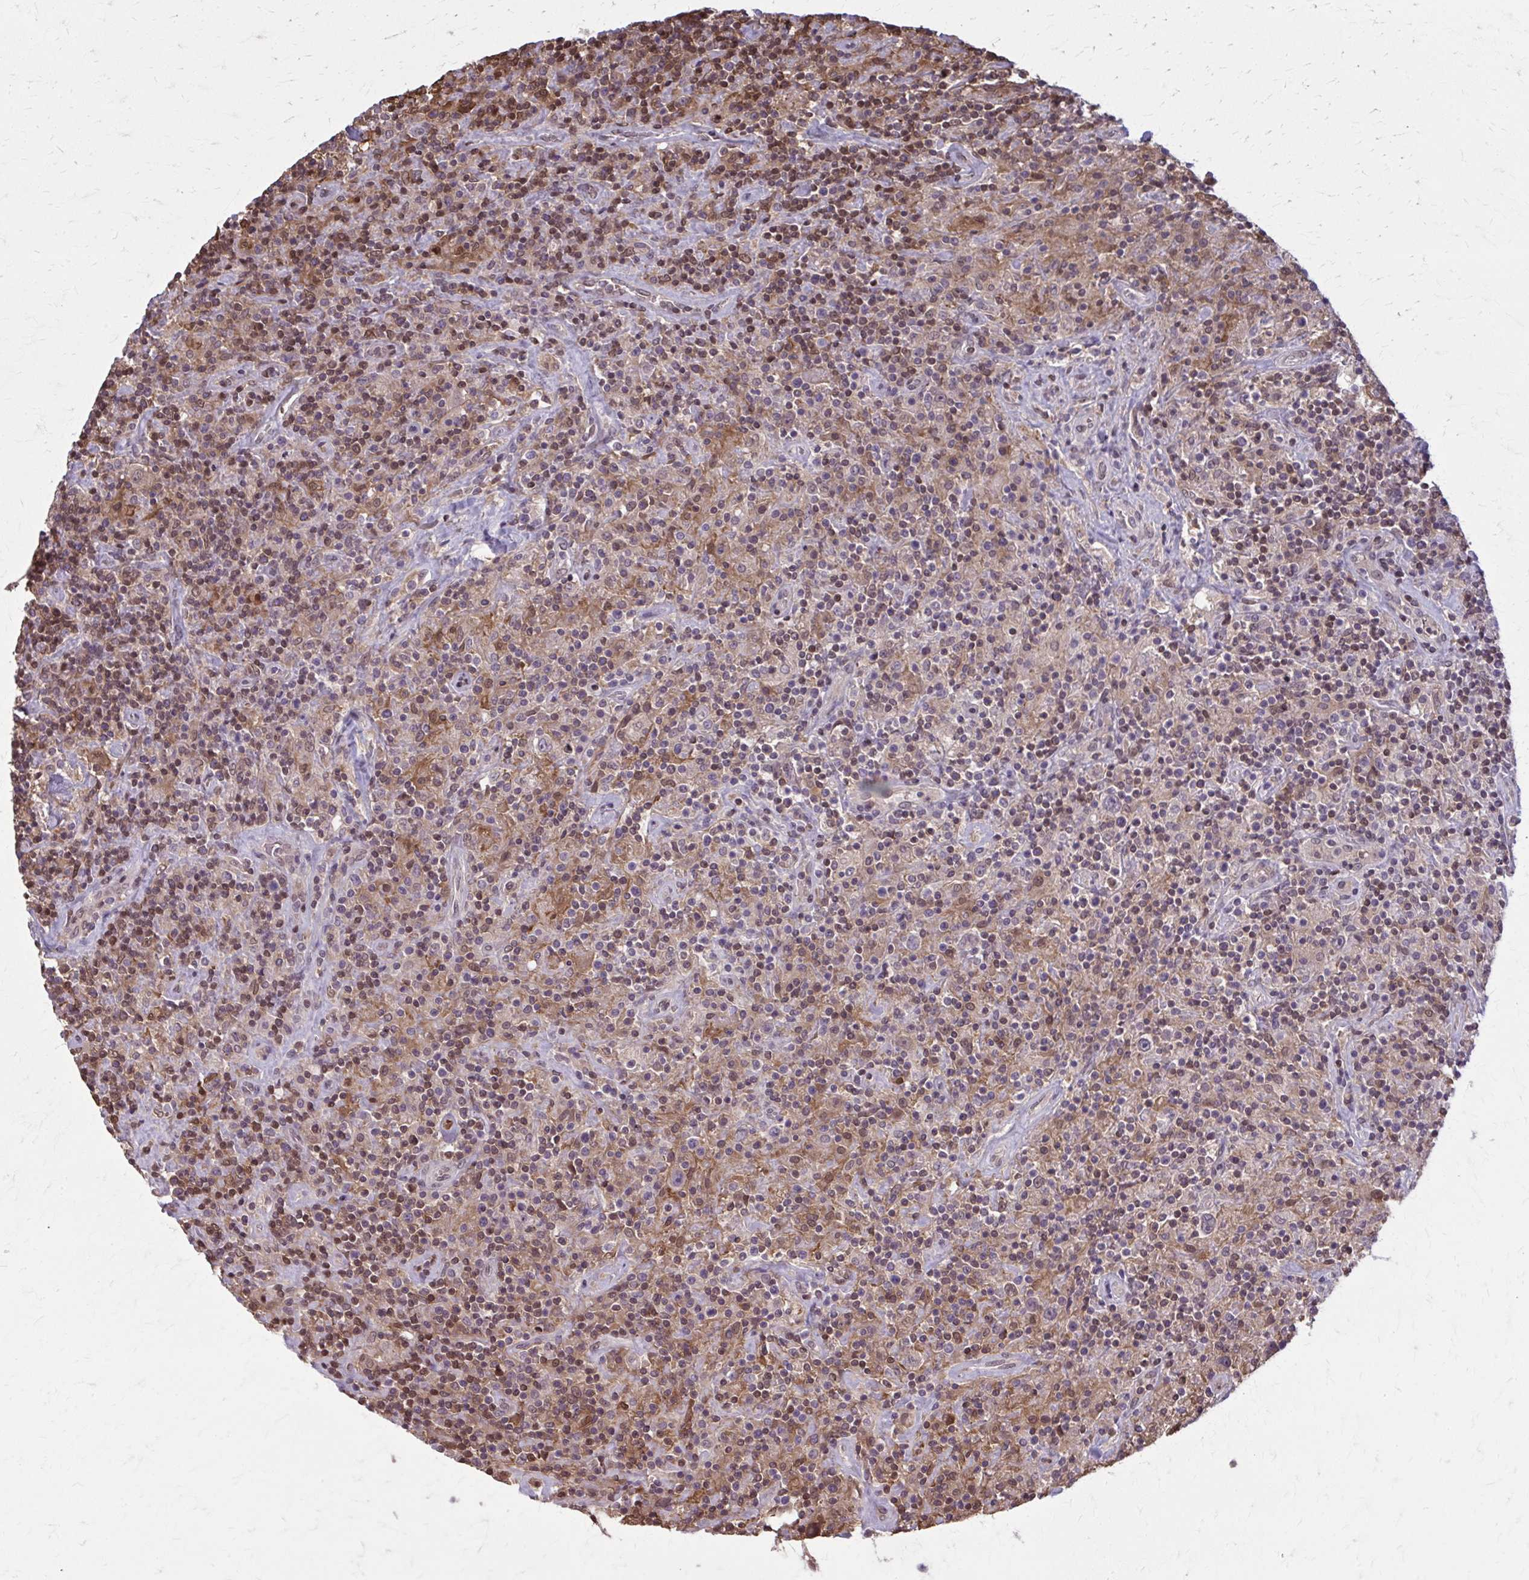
{"staining": {"intensity": "negative", "quantity": "none", "location": "none"}, "tissue": "lymphoma", "cell_type": "Tumor cells", "image_type": "cancer", "snomed": [{"axis": "morphology", "description": "Hodgkin's disease, NOS"}, {"axis": "topography", "description": "Lymph node"}], "caption": "High power microscopy image of an immunohistochemistry photomicrograph of Hodgkin's disease, revealing no significant positivity in tumor cells.", "gene": "MDH1", "patient": {"sex": "male", "age": 70}}